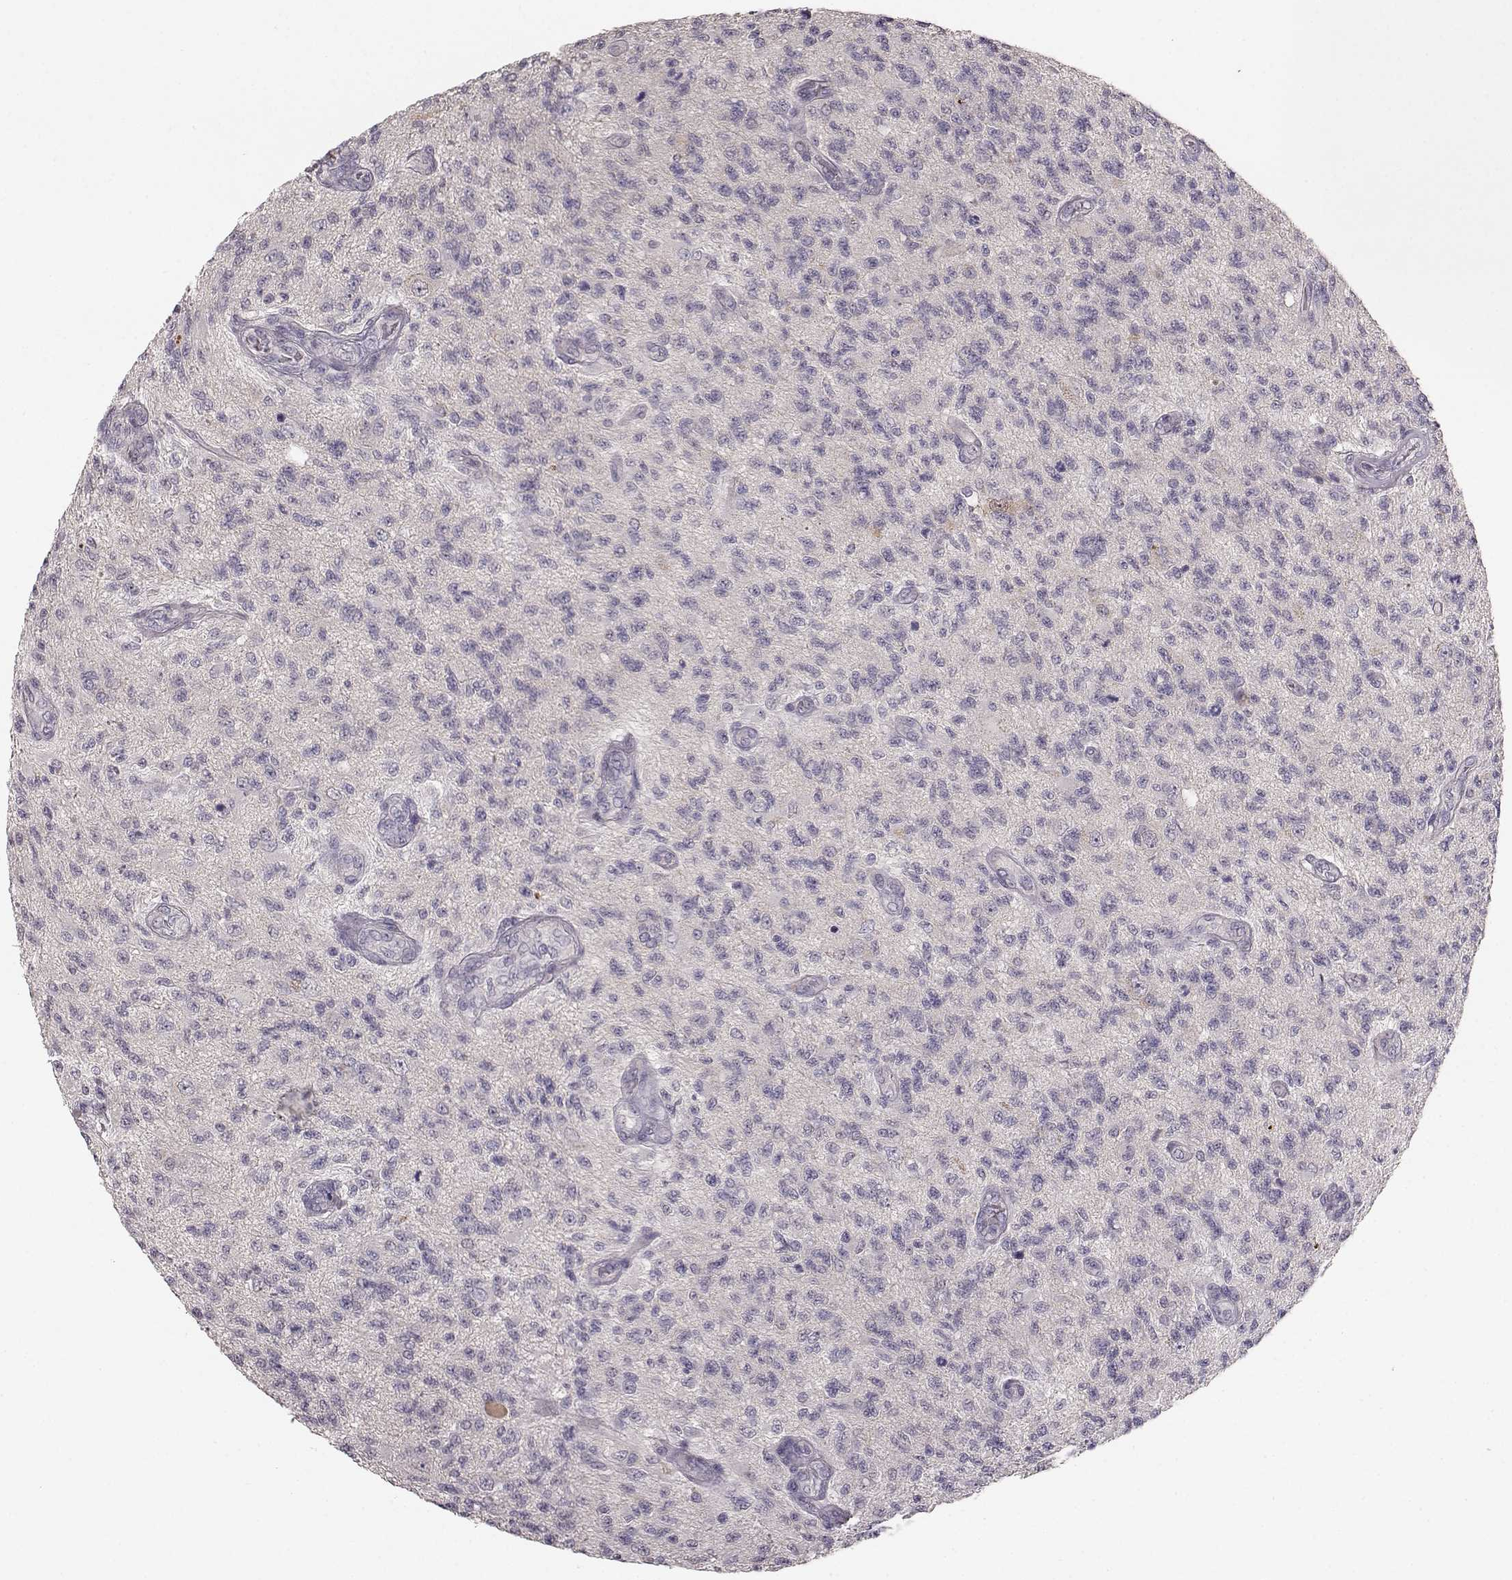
{"staining": {"intensity": "negative", "quantity": "none", "location": "none"}, "tissue": "glioma", "cell_type": "Tumor cells", "image_type": "cancer", "snomed": [{"axis": "morphology", "description": "Glioma, malignant, High grade"}, {"axis": "topography", "description": "Brain"}], "caption": "Immunohistochemistry (IHC) of glioma demonstrates no positivity in tumor cells.", "gene": "YJEFN3", "patient": {"sex": "male", "age": 56}}